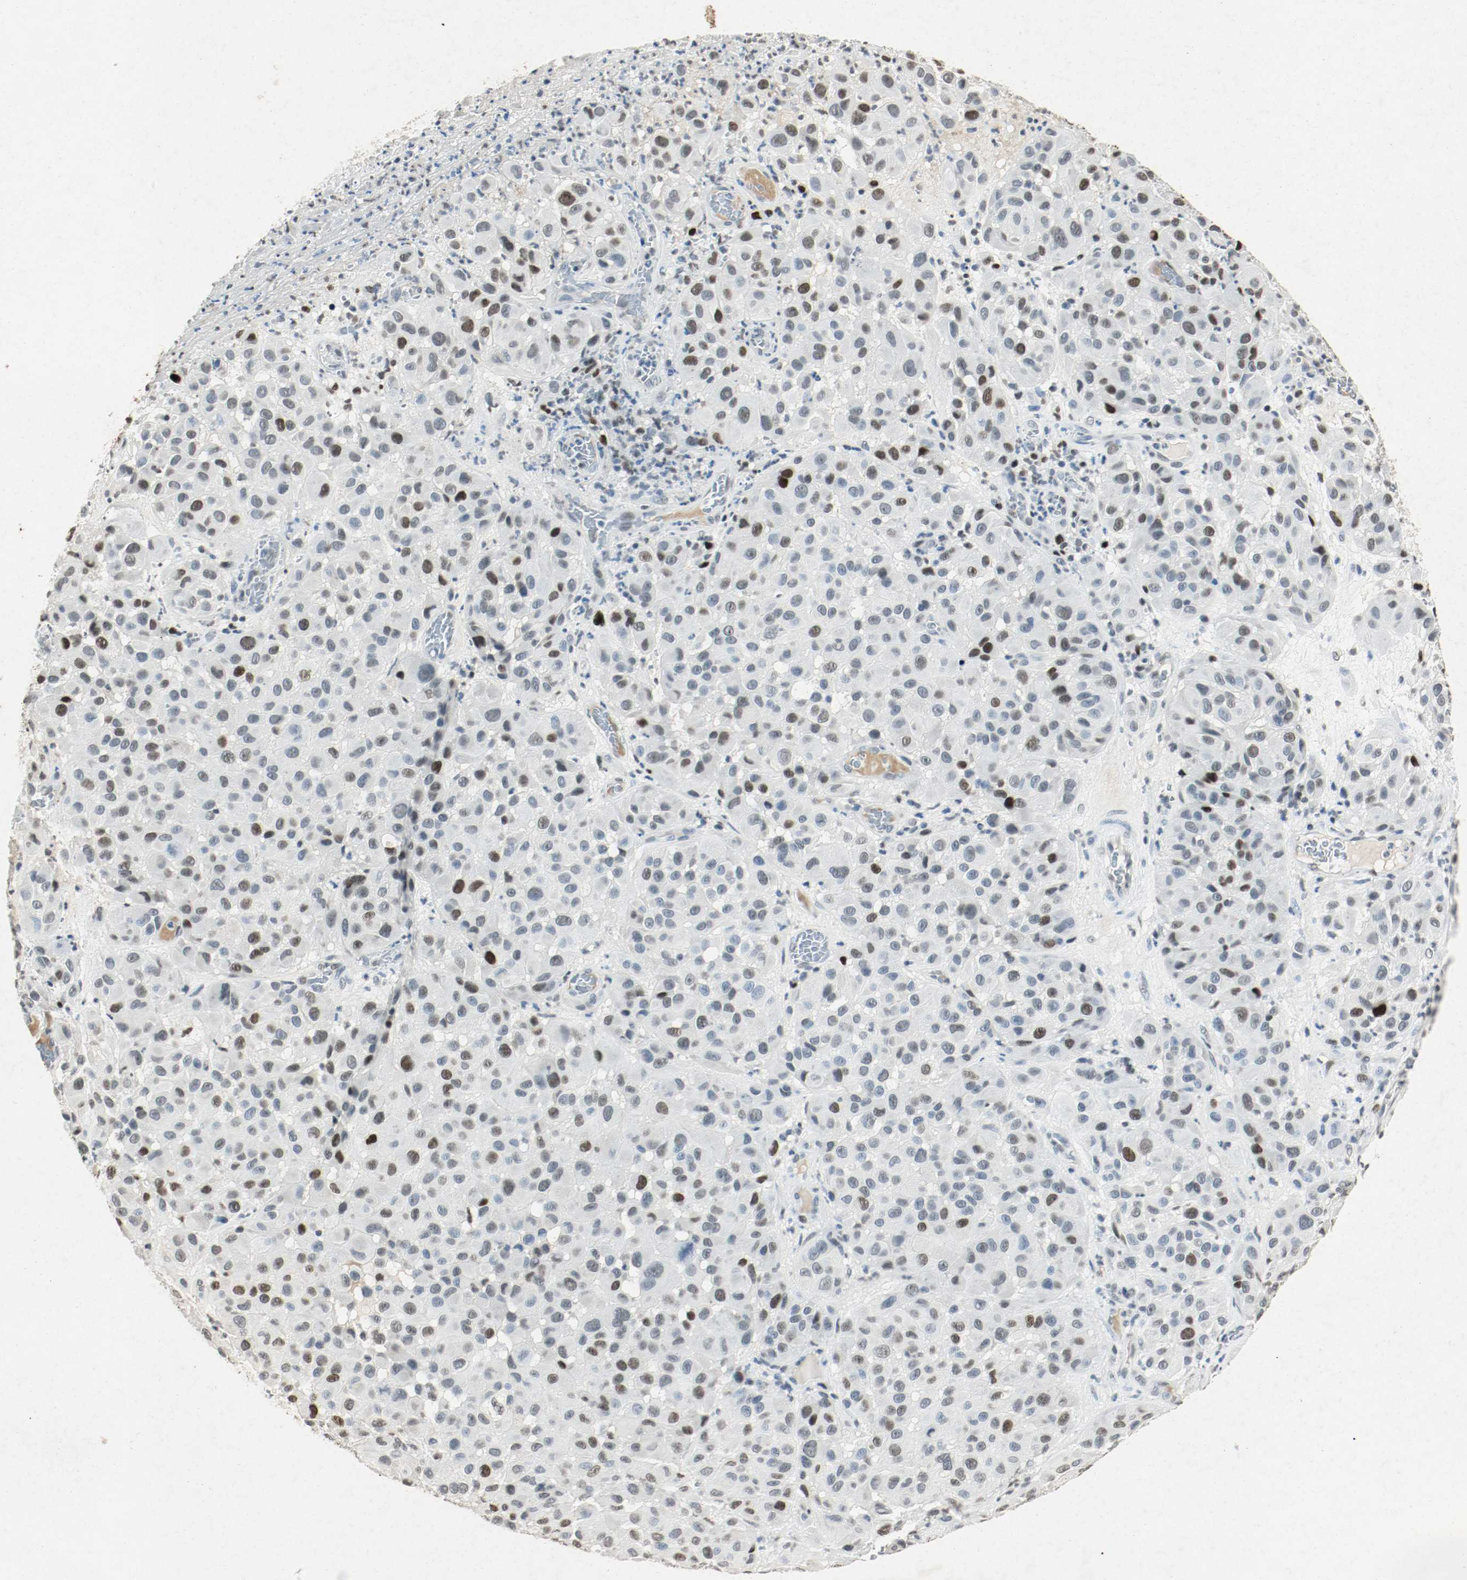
{"staining": {"intensity": "strong", "quantity": "25%-75%", "location": "nuclear"}, "tissue": "melanoma", "cell_type": "Tumor cells", "image_type": "cancer", "snomed": [{"axis": "morphology", "description": "Malignant melanoma, NOS"}, {"axis": "topography", "description": "Skin"}], "caption": "Protein expression analysis of human malignant melanoma reveals strong nuclear positivity in approximately 25%-75% of tumor cells. (DAB (3,3'-diaminobenzidine) IHC with brightfield microscopy, high magnification).", "gene": "DNMT1", "patient": {"sex": "female", "age": 21}}